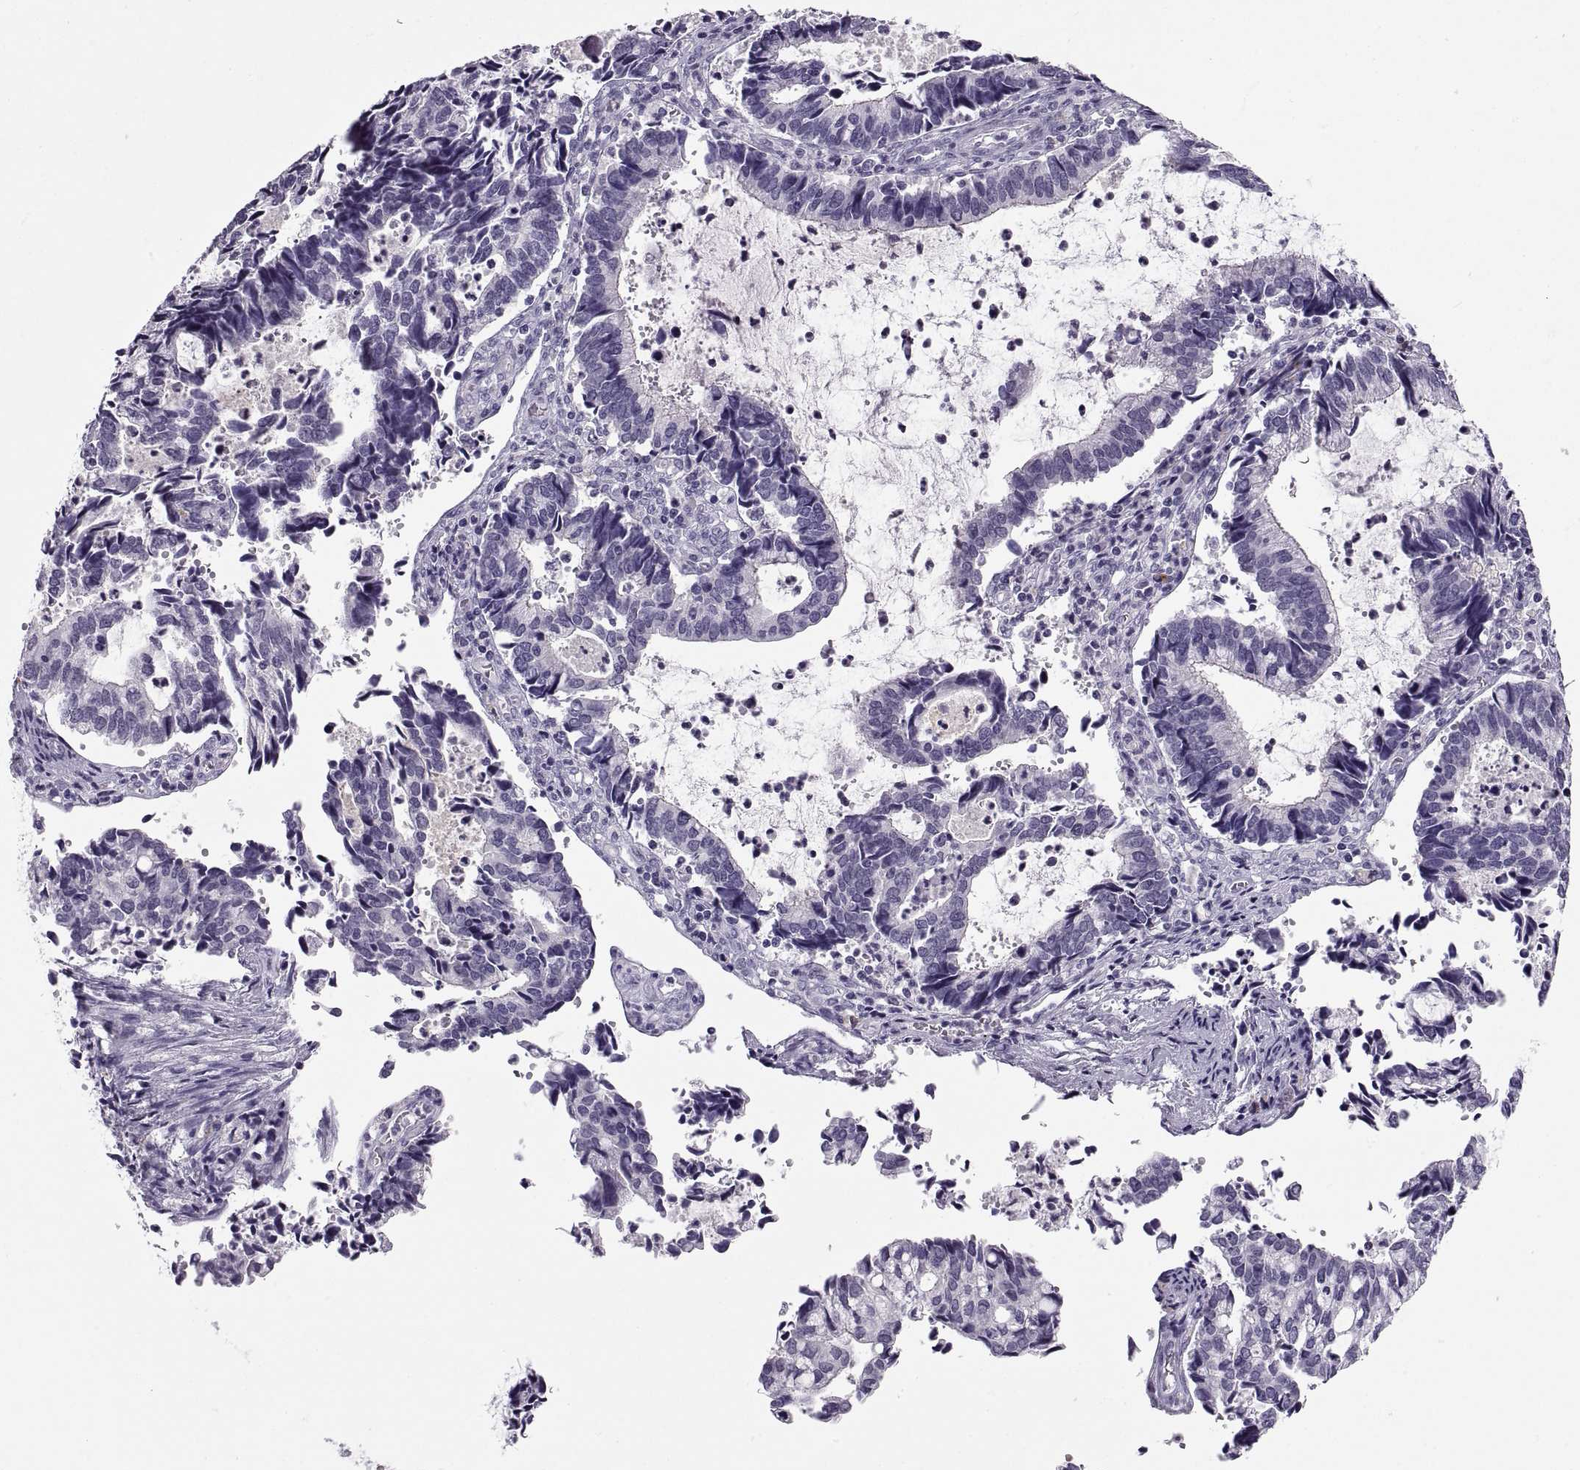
{"staining": {"intensity": "negative", "quantity": "none", "location": "none"}, "tissue": "cervical cancer", "cell_type": "Tumor cells", "image_type": "cancer", "snomed": [{"axis": "morphology", "description": "Adenocarcinoma, NOS"}, {"axis": "topography", "description": "Cervix"}], "caption": "Human cervical adenocarcinoma stained for a protein using immunohistochemistry displays no positivity in tumor cells.", "gene": "QRICH2", "patient": {"sex": "female", "age": 42}}